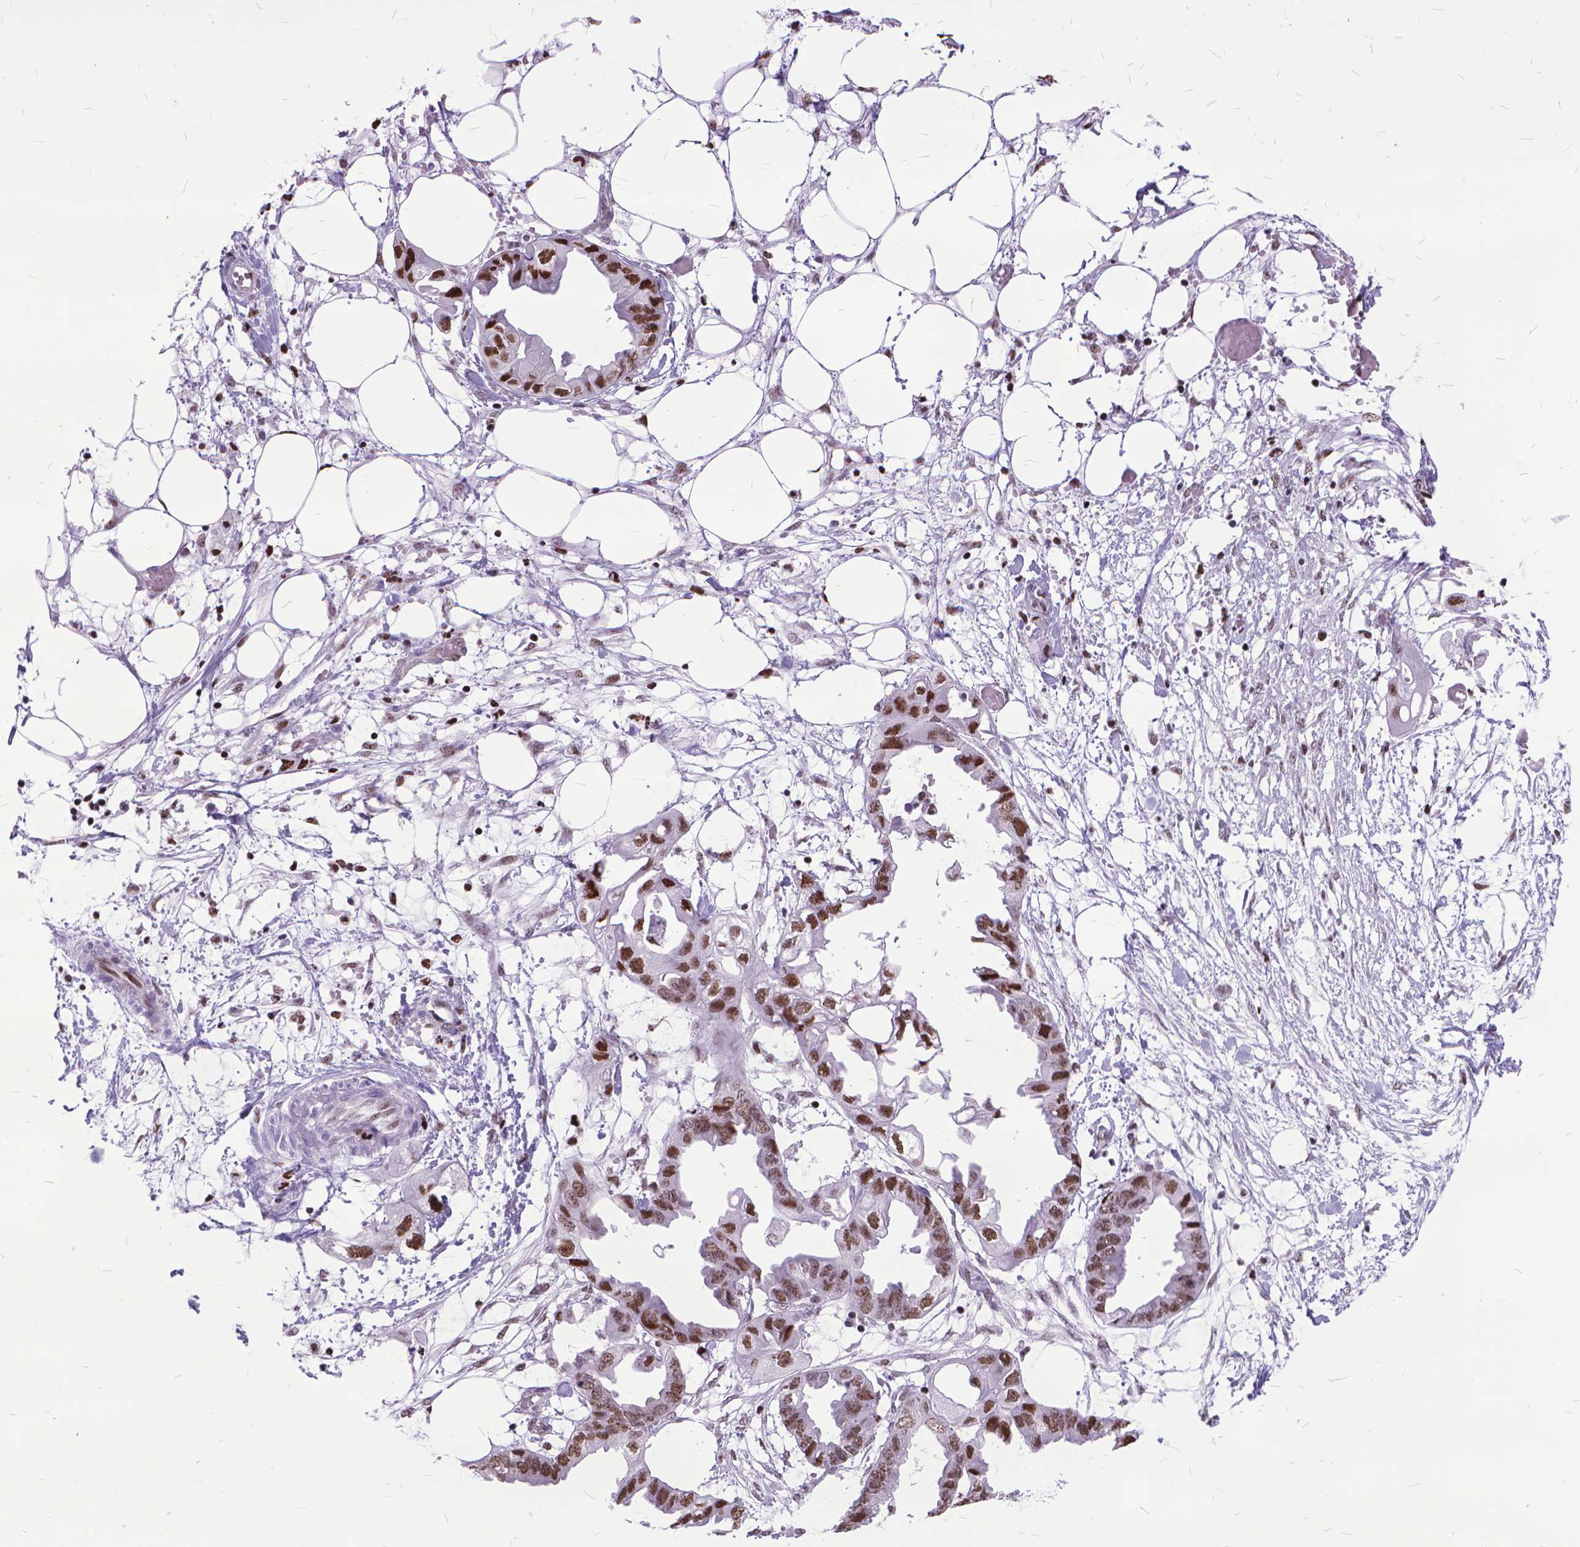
{"staining": {"intensity": "strong", "quantity": ">75%", "location": "nuclear"}, "tissue": "endometrial cancer", "cell_type": "Tumor cells", "image_type": "cancer", "snomed": [{"axis": "morphology", "description": "Adenocarcinoma, NOS"}, {"axis": "morphology", "description": "Adenocarcinoma, metastatic, NOS"}, {"axis": "topography", "description": "Adipose tissue"}, {"axis": "topography", "description": "Endometrium"}], "caption": "Tumor cells display strong nuclear expression in approximately >75% of cells in endometrial cancer. (DAB = brown stain, brightfield microscopy at high magnification).", "gene": "POLE4", "patient": {"sex": "female", "age": 67}}